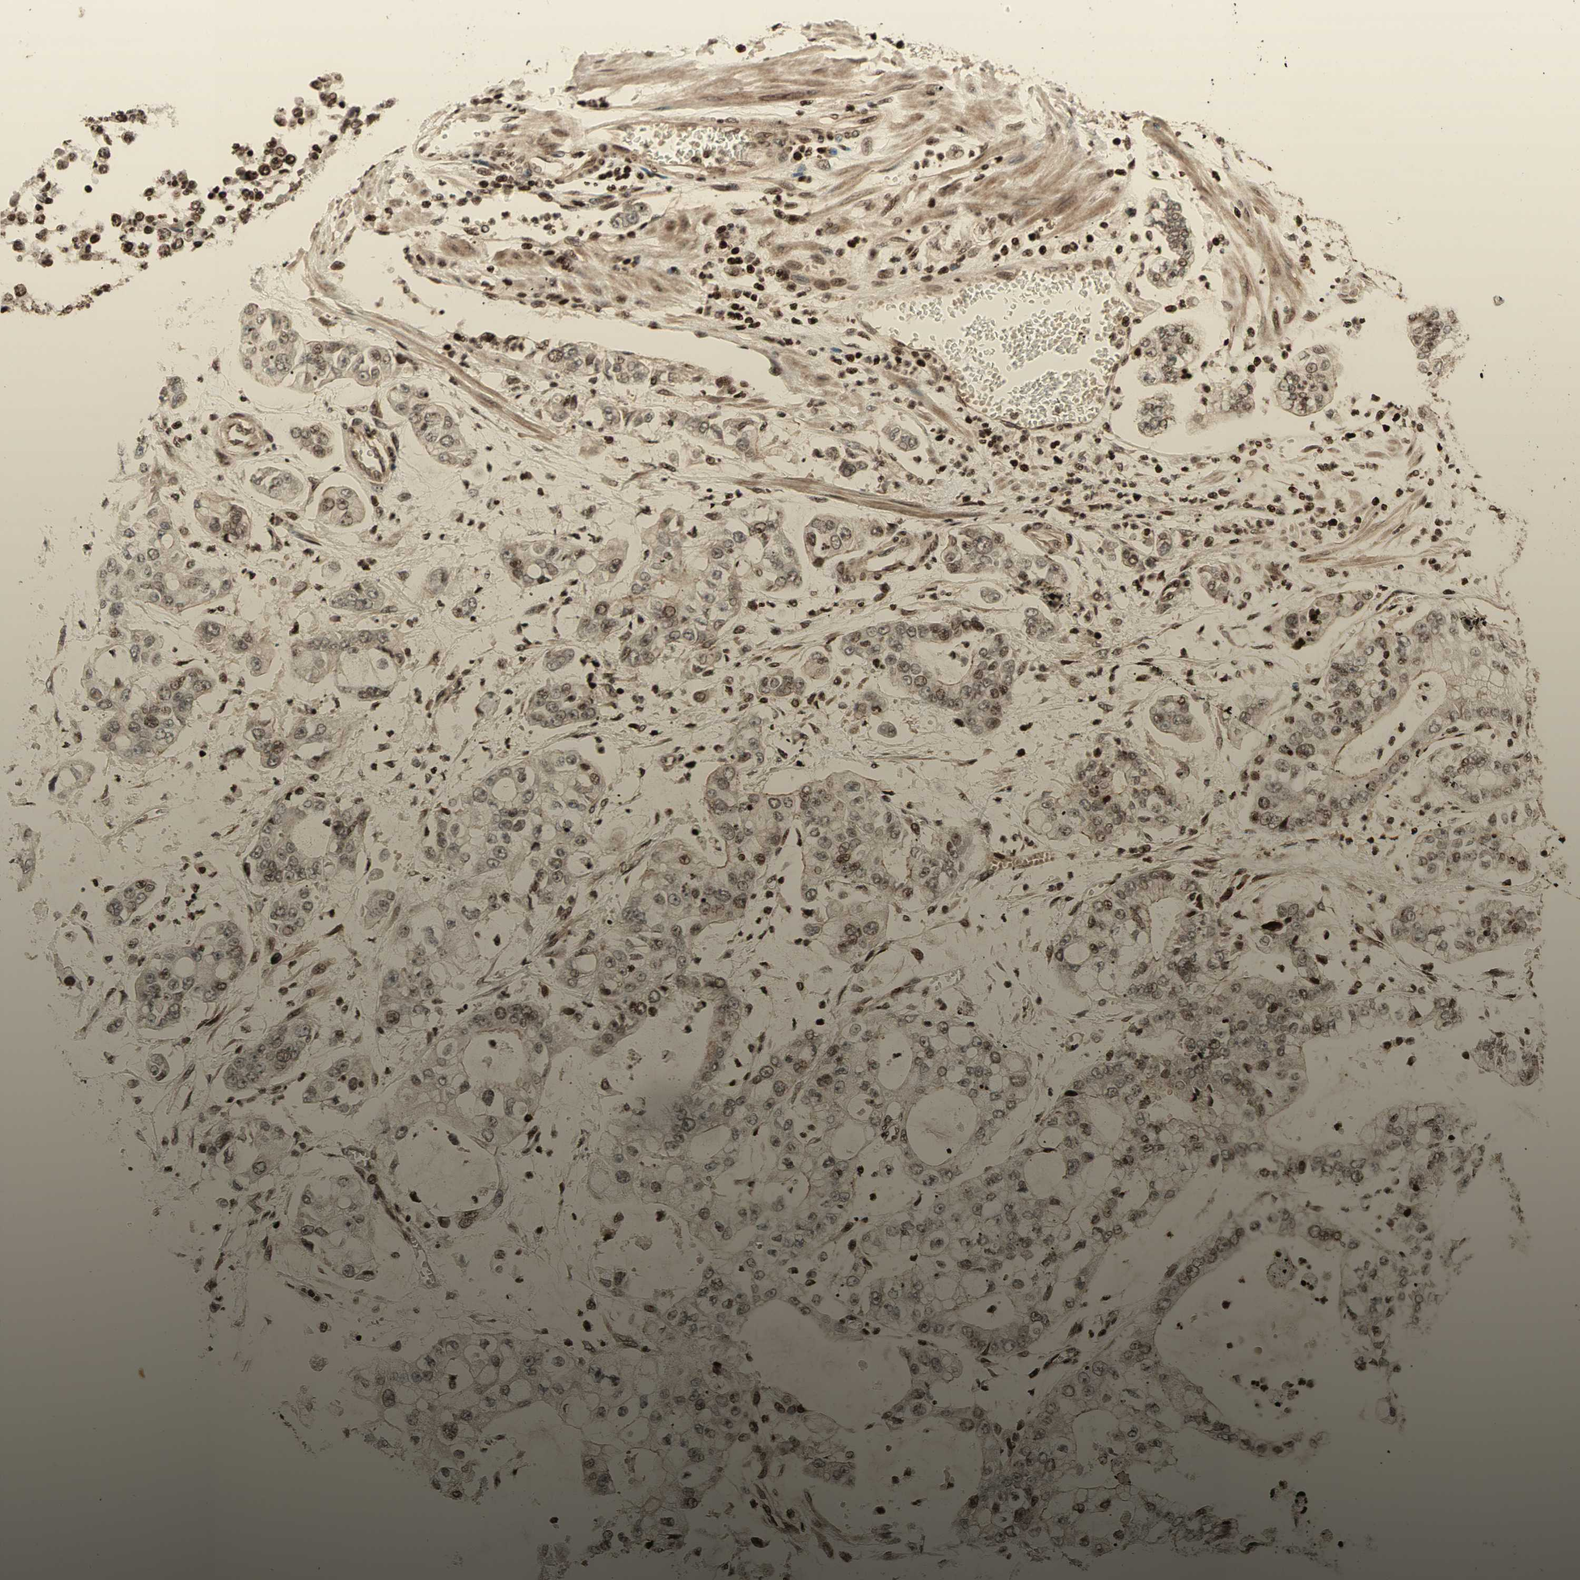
{"staining": {"intensity": "weak", "quantity": "<25%", "location": "nuclear"}, "tissue": "stomach cancer", "cell_type": "Tumor cells", "image_type": "cancer", "snomed": [{"axis": "morphology", "description": "Adenocarcinoma, NOS"}, {"axis": "topography", "description": "Stomach"}], "caption": "Tumor cells are negative for brown protein staining in adenocarcinoma (stomach).", "gene": "POLA1", "patient": {"sex": "male", "age": 76}}